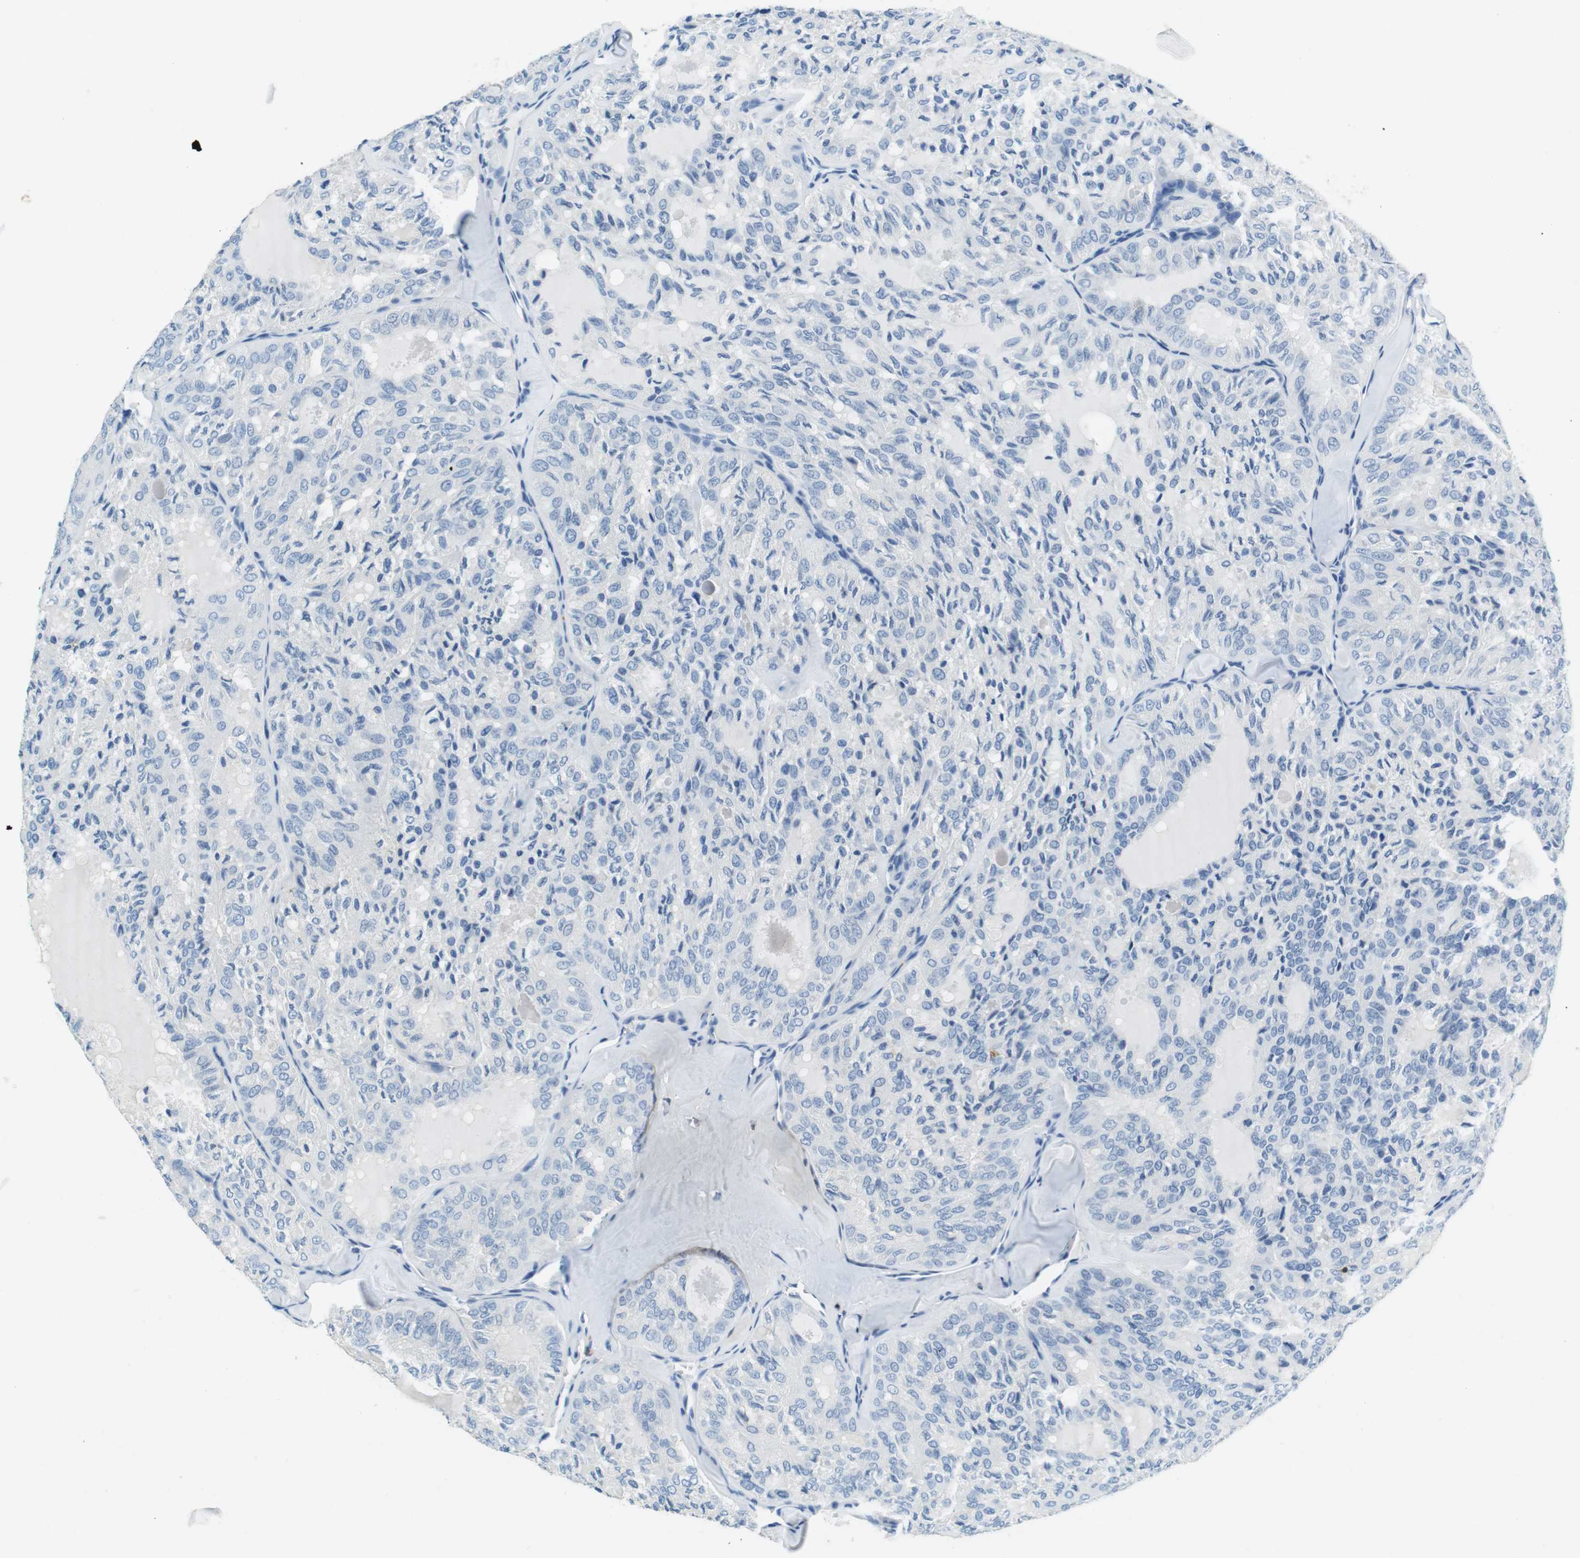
{"staining": {"intensity": "negative", "quantity": "none", "location": "none"}, "tissue": "thyroid cancer", "cell_type": "Tumor cells", "image_type": "cancer", "snomed": [{"axis": "morphology", "description": "Follicular adenoma carcinoma, NOS"}, {"axis": "topography", "description": "Thyroid gland"}], "caption": "A micrograph of human thyroid cancer (follicular adenoma carcinoma) is negative for staining in tumor cells.", "gene": "LAT", "patient": {"sex": "male", "age": 75}}